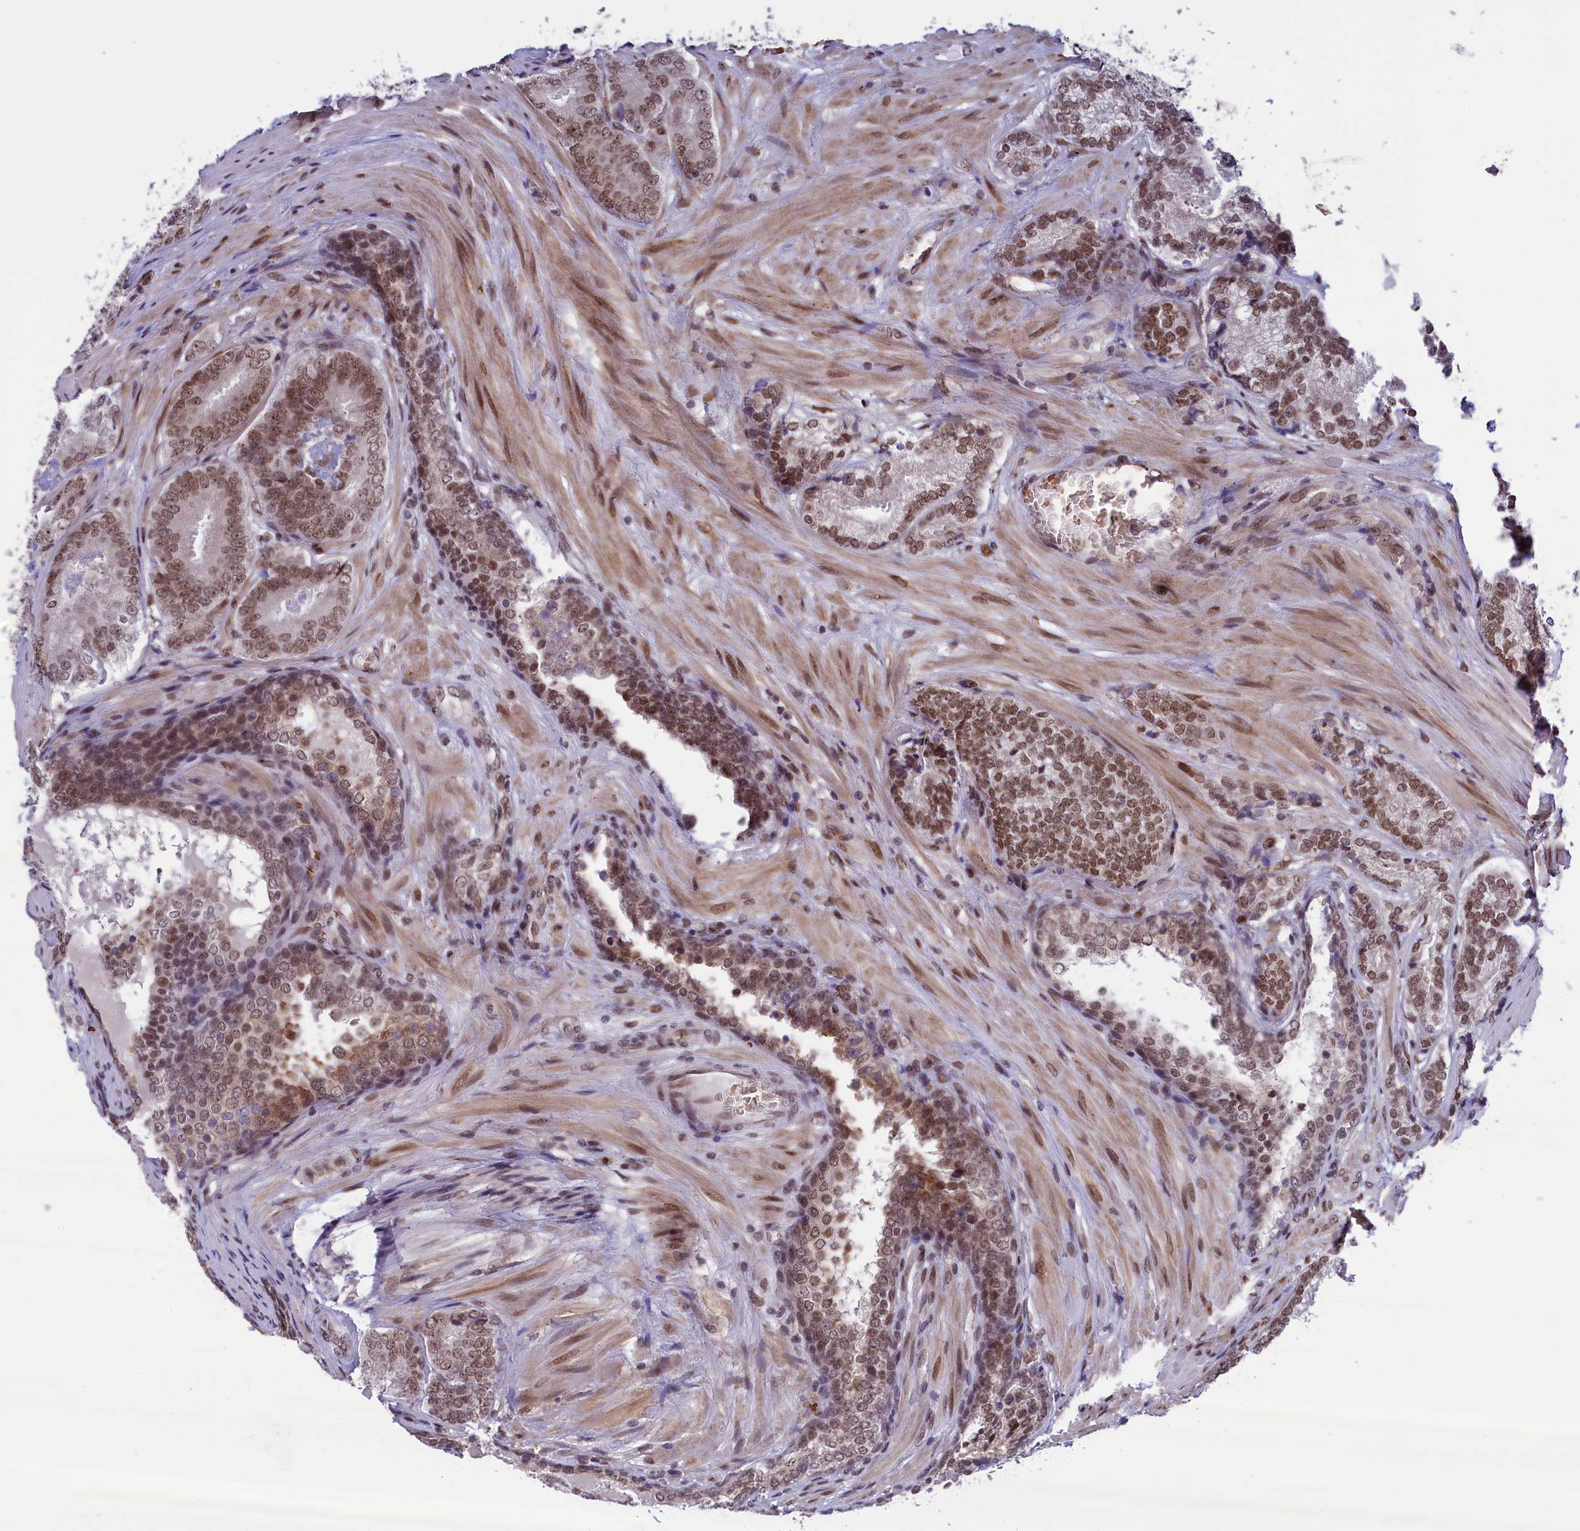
{"staining": {"intensity": "moderate", "quantity": ">75%", "location": "nuclear"}, "tissue": "prostate cancer", "cell_type": "Tumor cells", "image_type": "cancer", "snomed": [{"axis": "morphology", "description": "Adenocarcinoma, High grade"}, {"axis": "topography", "description": "Prostate"}], "caption": "High-grade adenocarcinoma (prostate) stained with a brown dye exhibits moderate nuclear positive positivity in about >75% of tumor cells.", "gene": "MPHOSPH8", "patient": {"sex": "male", "age": 63}}